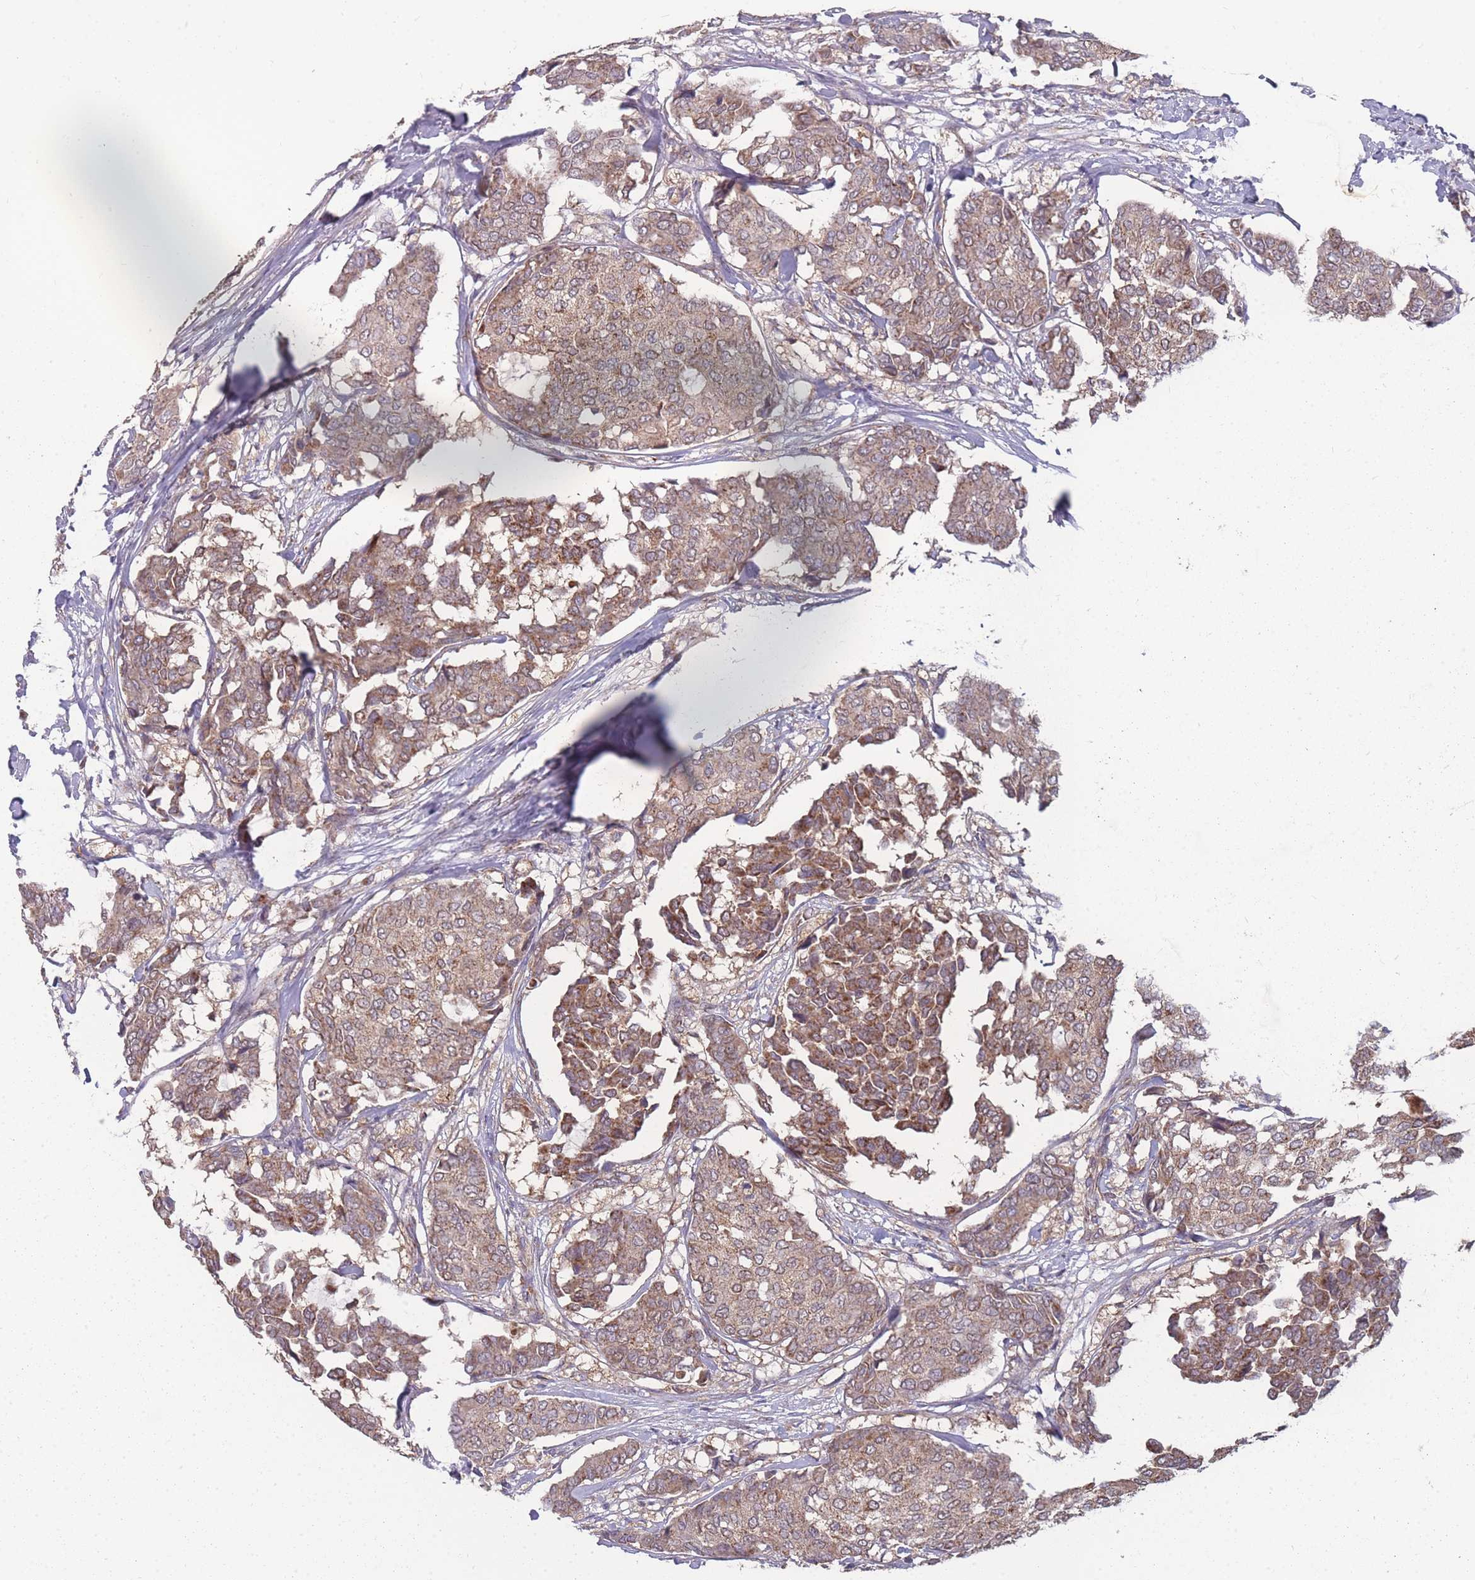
{"staining": {"intensity": "moderate", "quantity": ">75%", "location": "cytoplasmic/membranous"}, "tissue": "breast cancer", "cell_type": "Tumor cells", "image_type": "cancer", "snomed": [{"axis": "morphology", "description": "Duct carcinoma"}, {"axis": "topography", "description": "Breast"}], "caption": "Immunohistochemical staining of human breast cancer (intraductal carcinoma) shows medium levels of moderate cytoplasmic/membranous expression in about >75% of tumor cells.", "gene": "SLC35B4", "patient": {"sex": "female", "age": 75}}